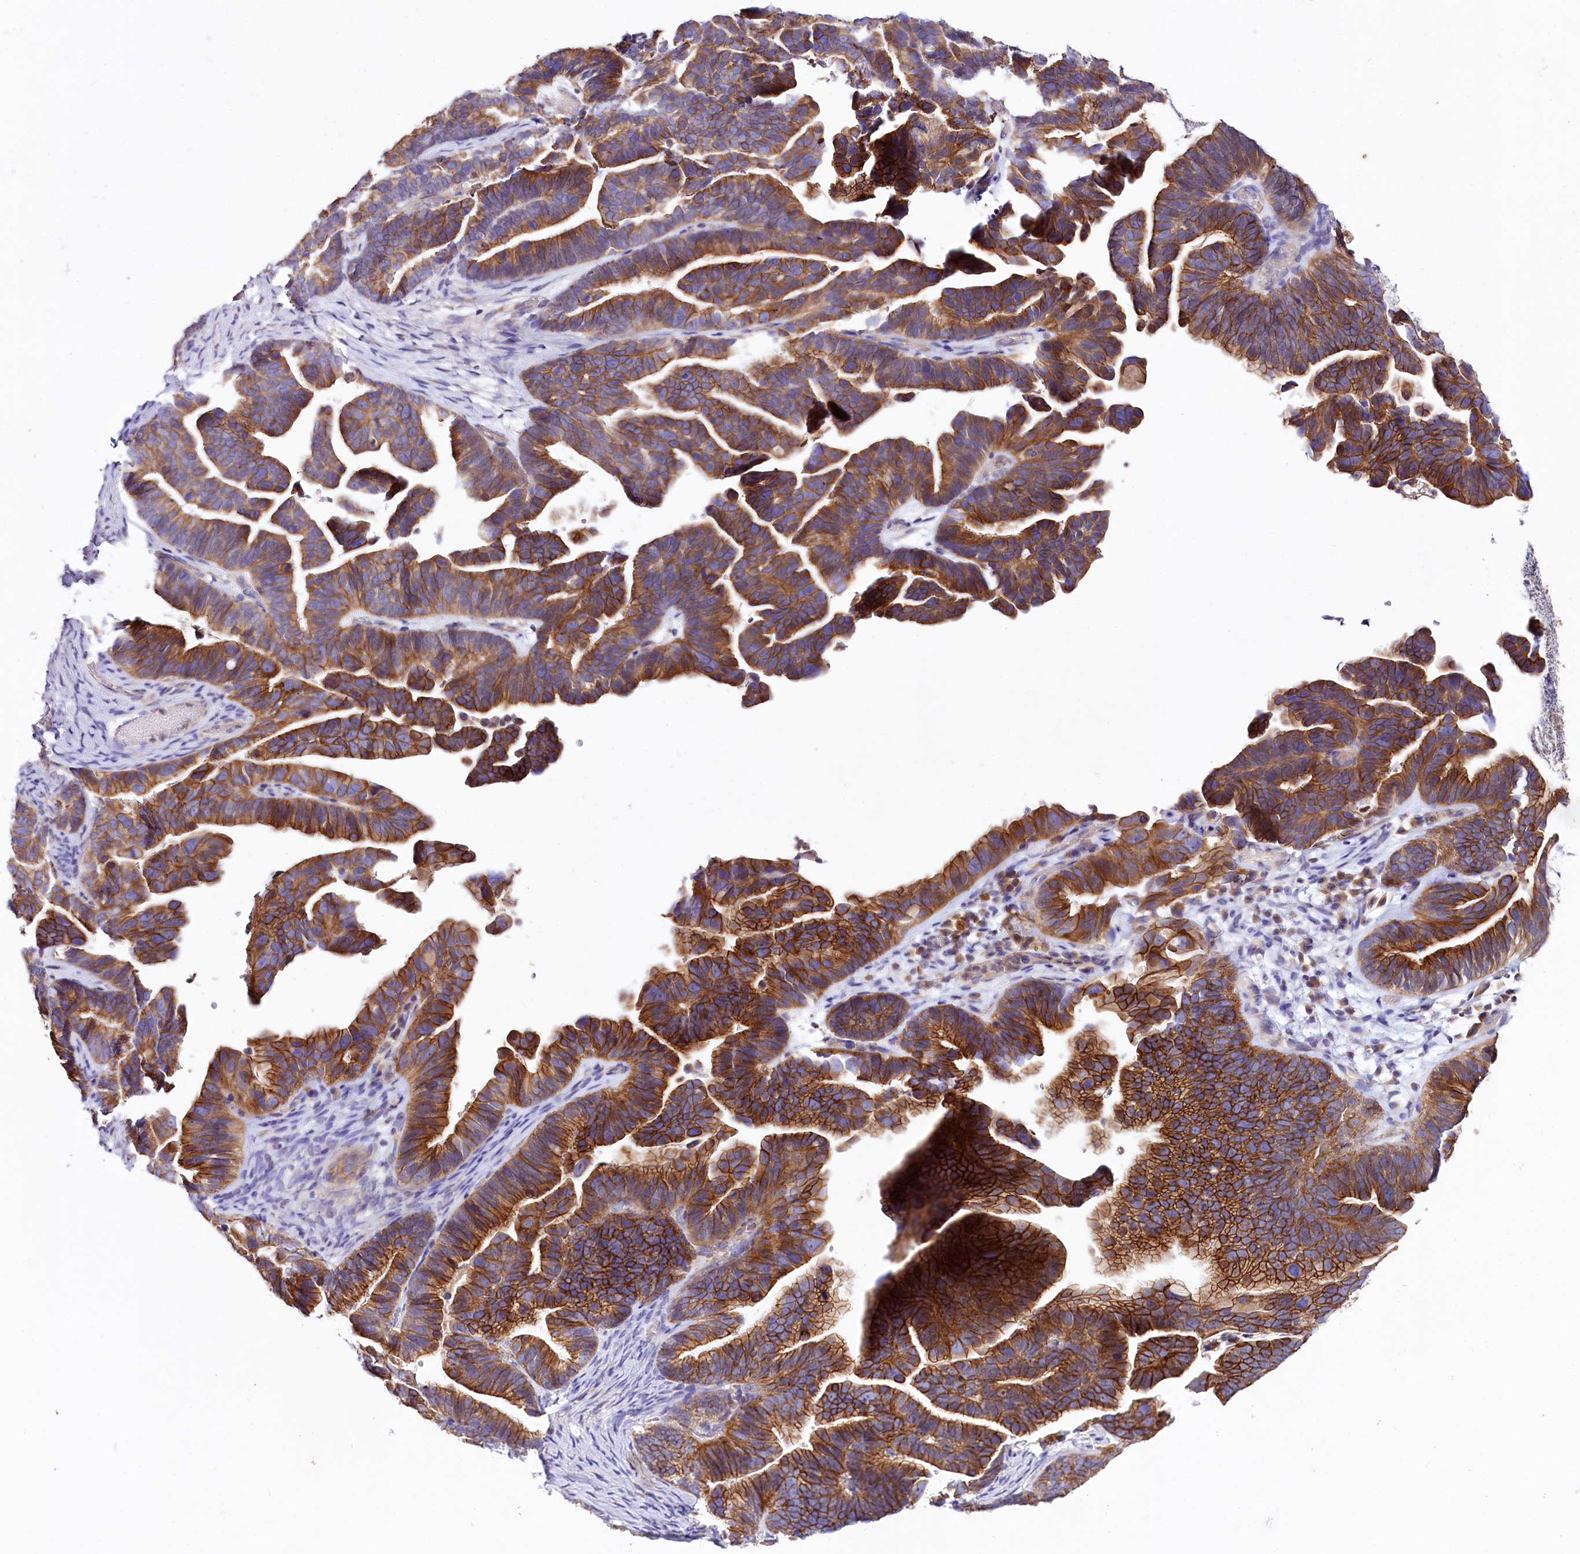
{"staining": {"intensity": "strong", "quantity": ">75%", "location": "cytoplasmic/membranous"}, "tissue": "ovarian cancer", "cell_type": "Tumor cells", "image_type": "cancer", "snomed": [{"axis": "morphology", "description": "Cystadenocarcinoma, serous, NOS"}, {"axis": "topography", "description": "Ovary"}], "caption": "High-magnification brightfield microscopy of ovarian cancer stained with DAB (brown) and counterstained with hematoxylin (blue). tumor cells exhibit strong cytoplasmic/membranous positivity is appreciated in about>75% of cells.", "gene": "SACM1L", "patient": {"sex": "female", "age": 56}}